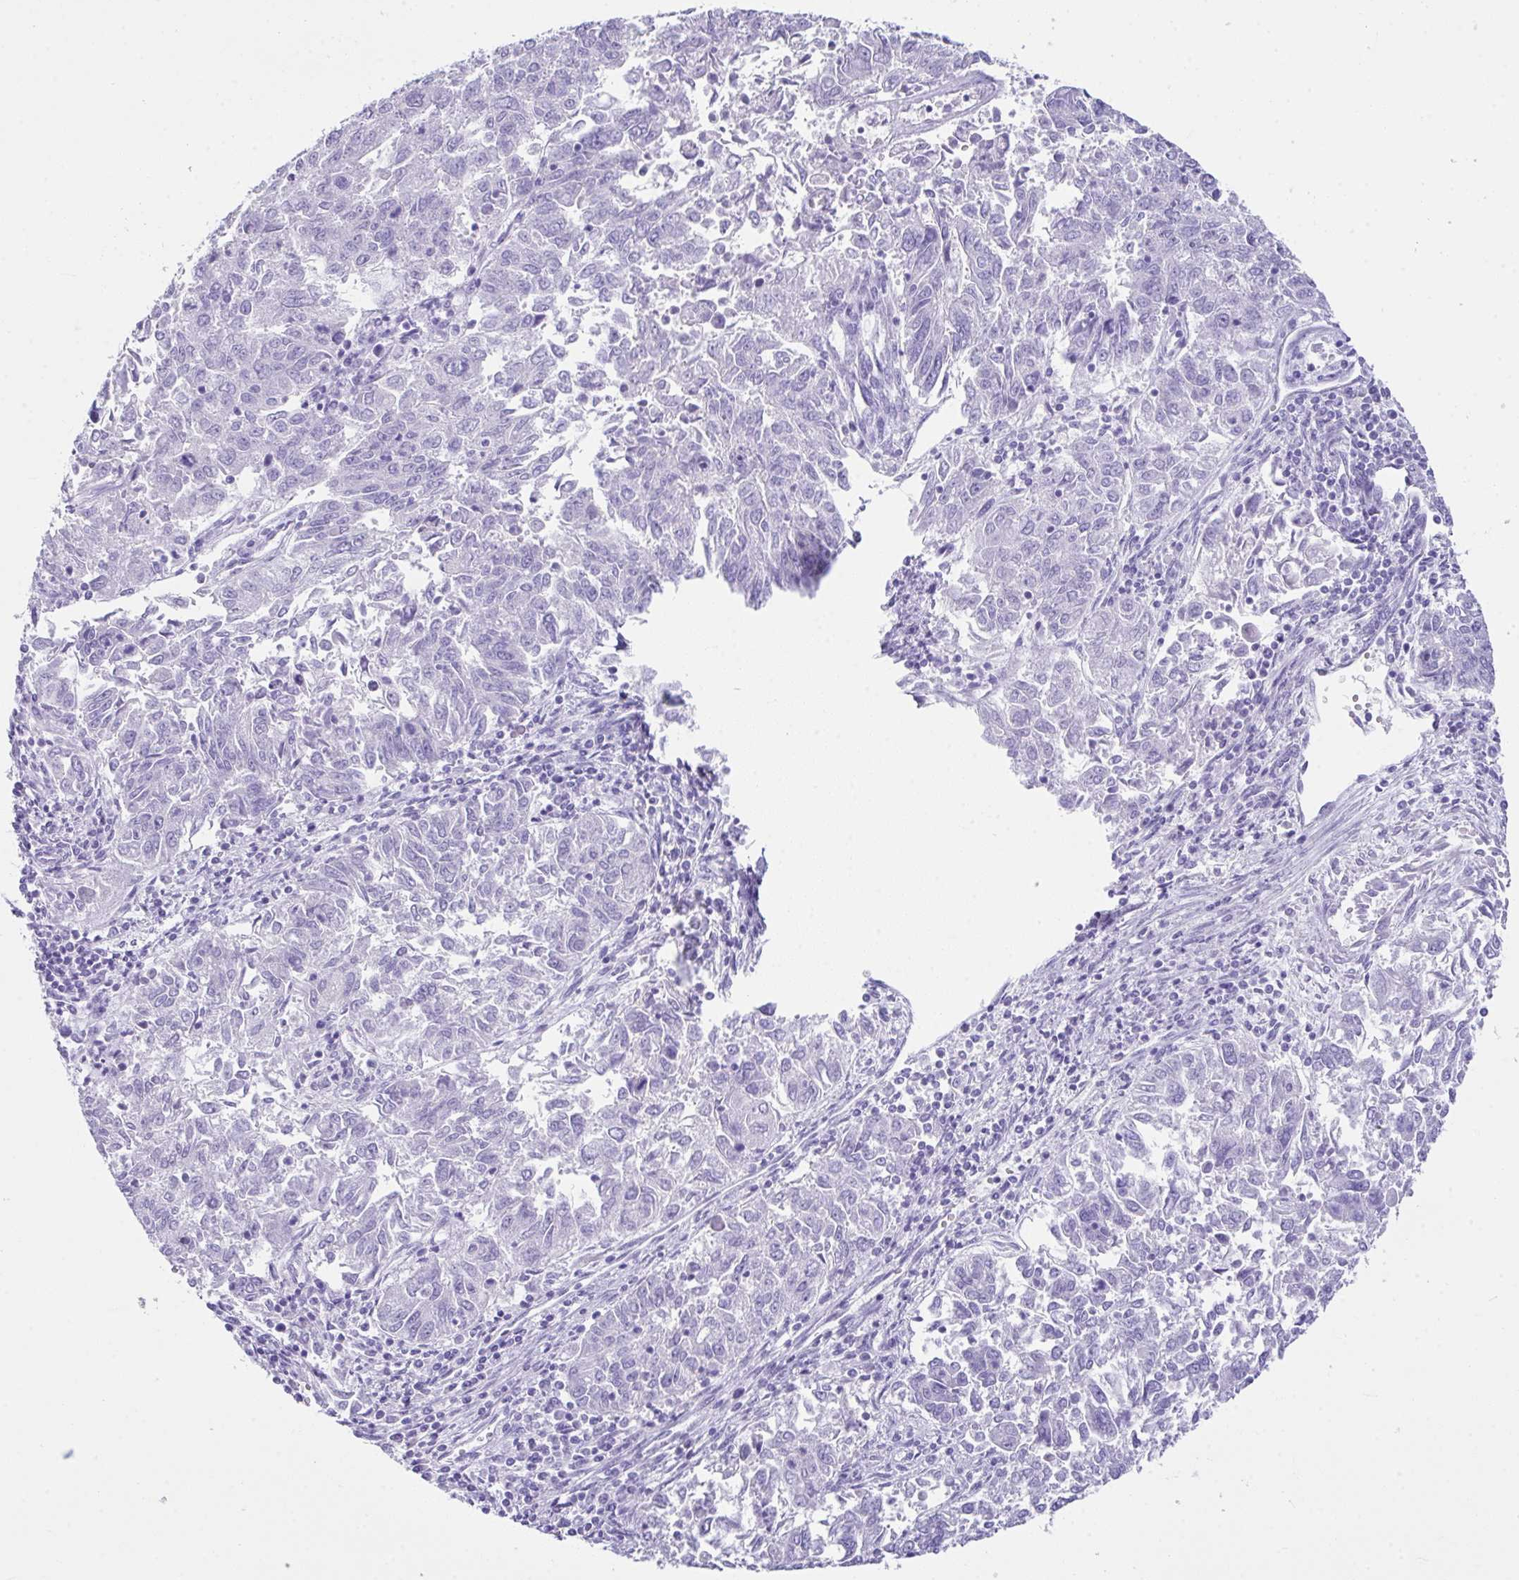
{"staining": {"intensity": "negative", "quantity": "none", "location": "none"}, "tissue": "endometrial cancer", "cell_type": "Tumor cells", "image_type": "cancer", "snomed": [{"axis": "morphology", "description": "Adenocarcinoma, NOS"}, {"axis": "topography", "description": "Endometrium"}], "caption": "The immunohistochemistry photomicrograph has no significant expression in tumor cells of endometrial cancer (adenocarcinoma) tissue.", "gene": "LGALS4", "patient": {"sex": "female", "age": 42}}